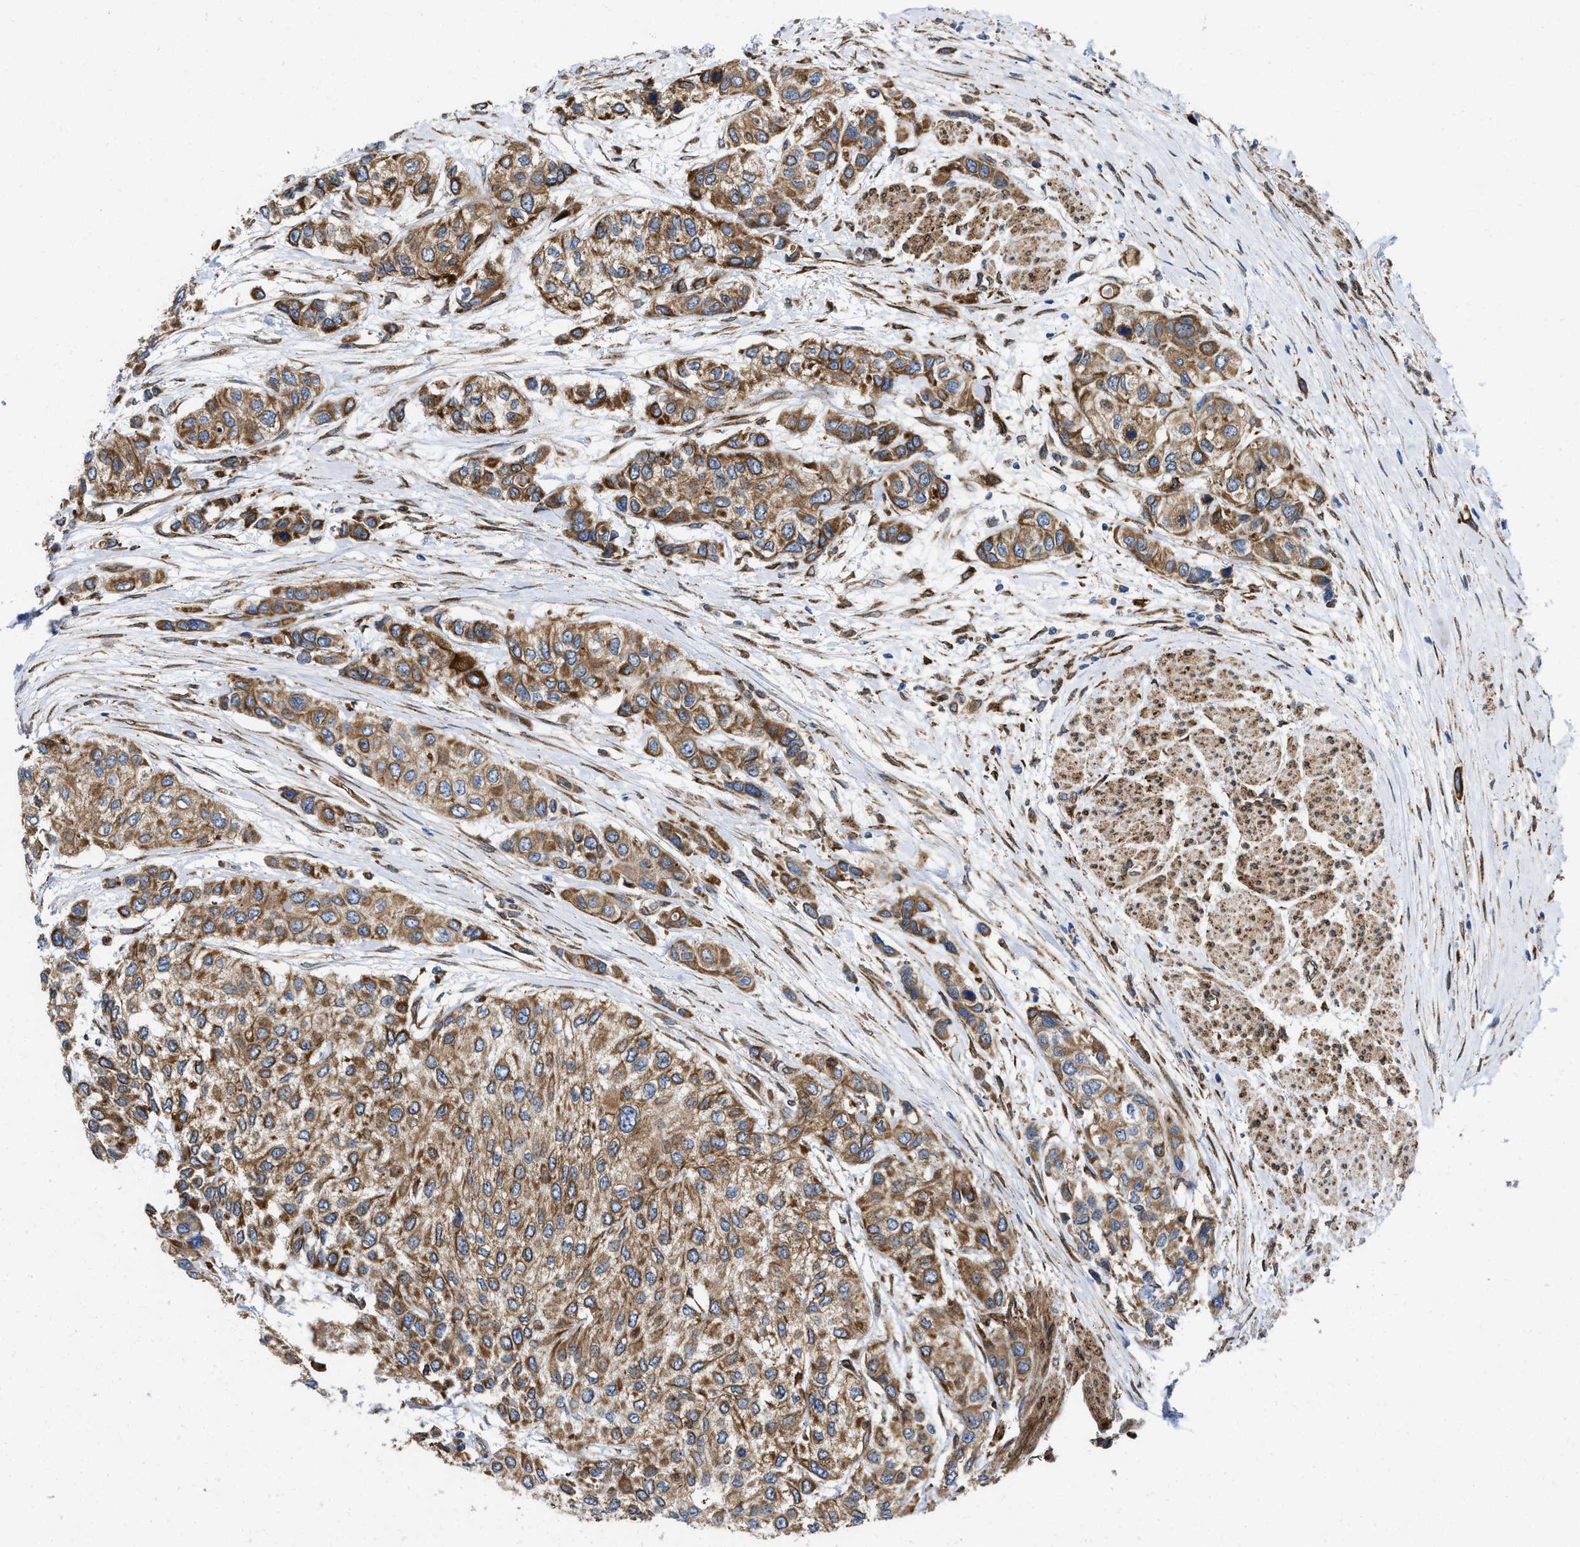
{"staining": {"intensity": "moderate", "quantity": ">75%", "location": "cytoplasmic/membranous"}, "tissue": "urothelial cancer", "cell_type": "Tumor cells", "image_type": "cancer", "snomed": [{"axis": "morphology", "description": "Urothelial carcinoma, High grade"}, {"axis": "topography", "description": "Urinary bladder"}], "caption": "Human urothelial cancer stained with a brown dye reveals moderate cytoplasmic/membranous positive staining in about >75% of tumor cells.", "gene": "ERLIN2", "patient": {"sex": "female", "age": 56}}